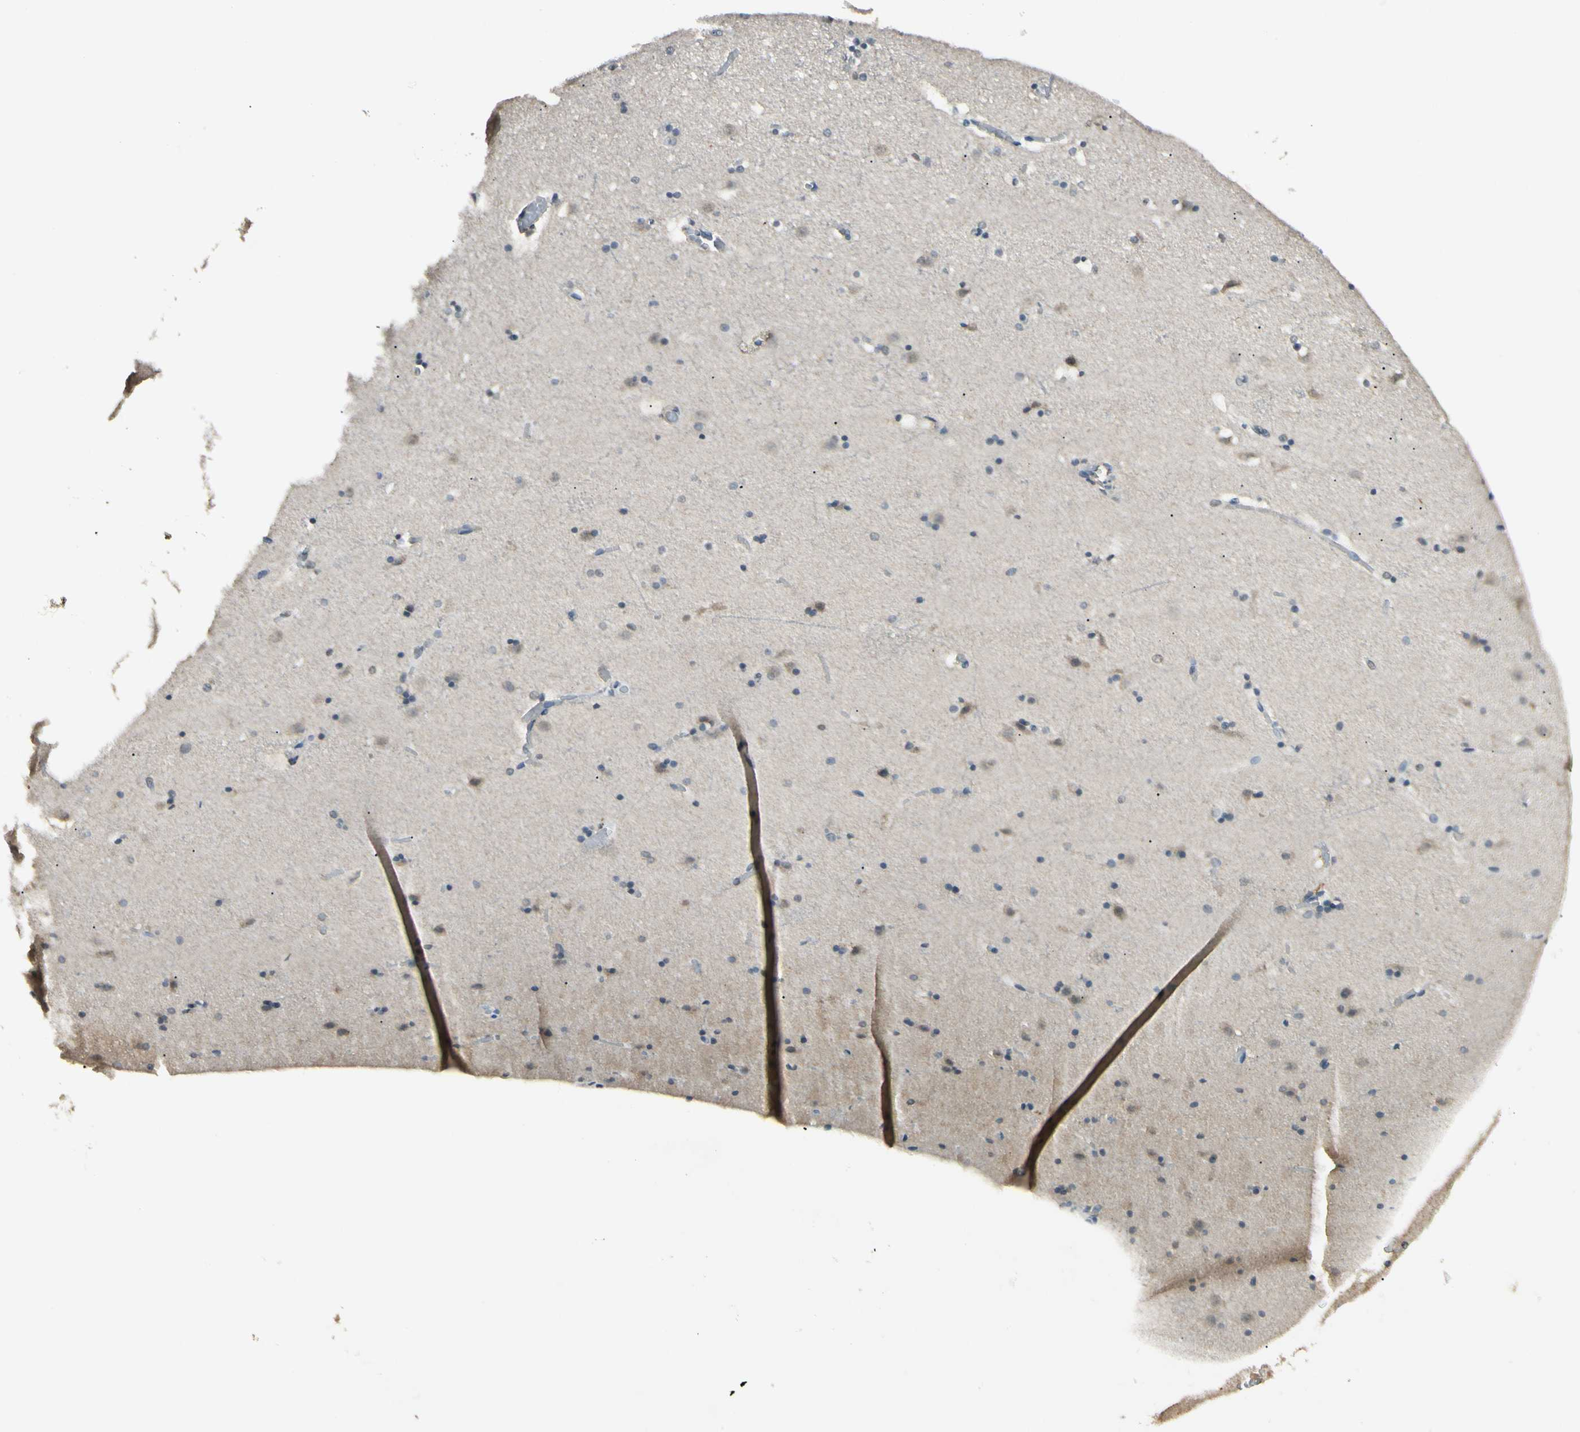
{"staining": {"intensity": "weak", "quantity": "25%-75%", "location": "nuclear"}, "tissue": "caudate", "cell_type": "Glial cells", "image_type": "normal", "snomed": [{"axis": "morphology", "description": "Normal tissue, NOS"}, {"axis": "topography", "description": "Lateral ventricle wall"}], "caption": "Immunohistochemistry (DAB) staining of benign caudate shows weak nuclear protein positivity in approximately 25%-75% of glial cells. Using DAB (3,3'-diaminobenzidine) (brown) and hematoxylin (blue) stains, captured at high magnification using brightfield microscopy.", "gene": "SGCA", "patient": {"sex": "male", "age": 45}}